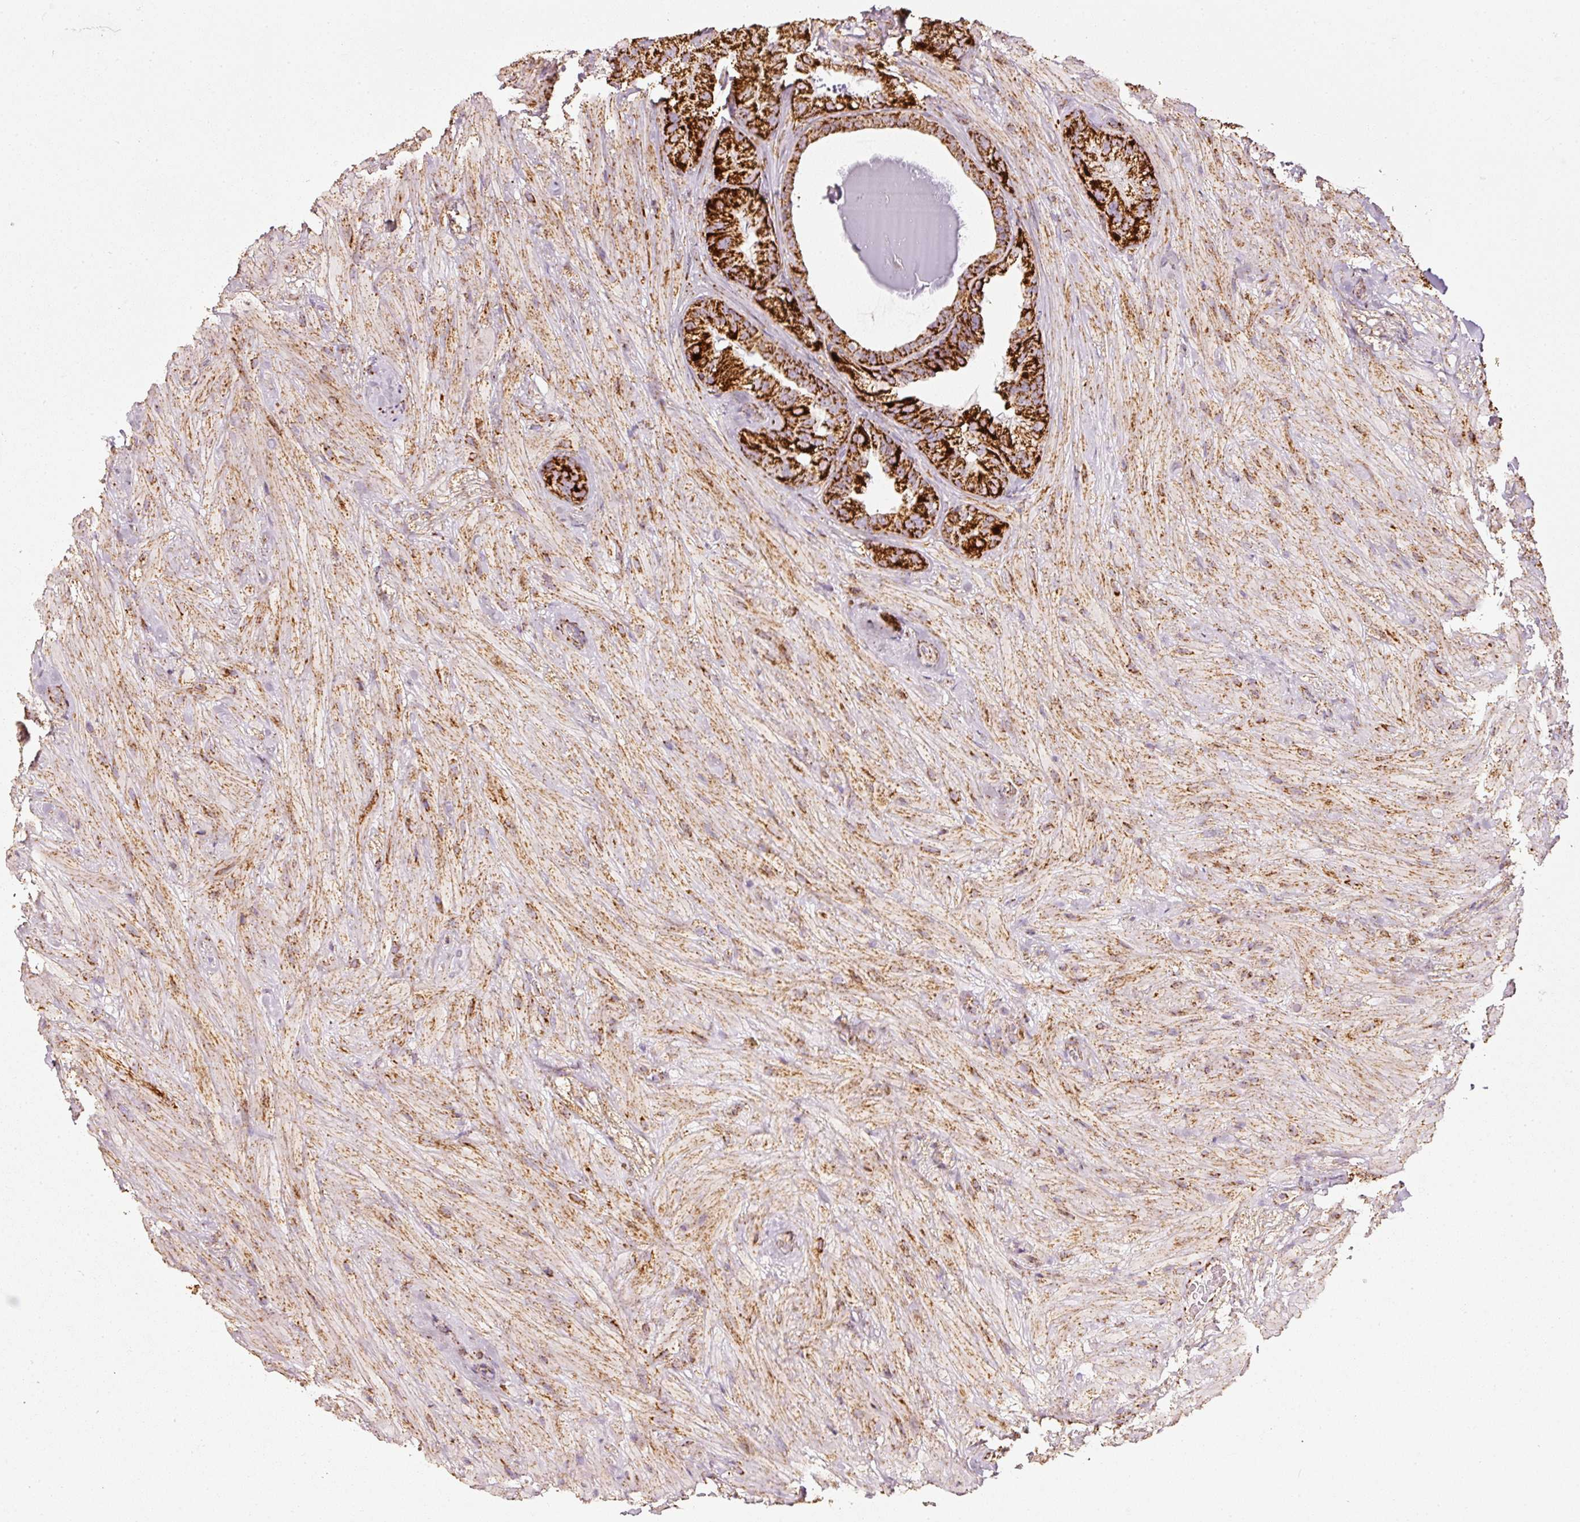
{"staining": {"intensity": "strong", "quantity": ">75%", "location": "cytoplasmic/membranous"}, "tissue": "seminal vesicle", "cell_type": "Glandular cells", "image_type": "normal", "snomed": [{"axis": "morphology", "description": "Normal tissue, NOS"}, {"axis": "topography", "description": "Seminal veicle"}], "caption": "The histopathology image exhibits a brown stain indicating the presence of a protein in the cytoplasmic/membranous of glandular cells in seminal vesicle.", "gene": "UQCRC1", "patient": {"sex": "male", "age": 60}}